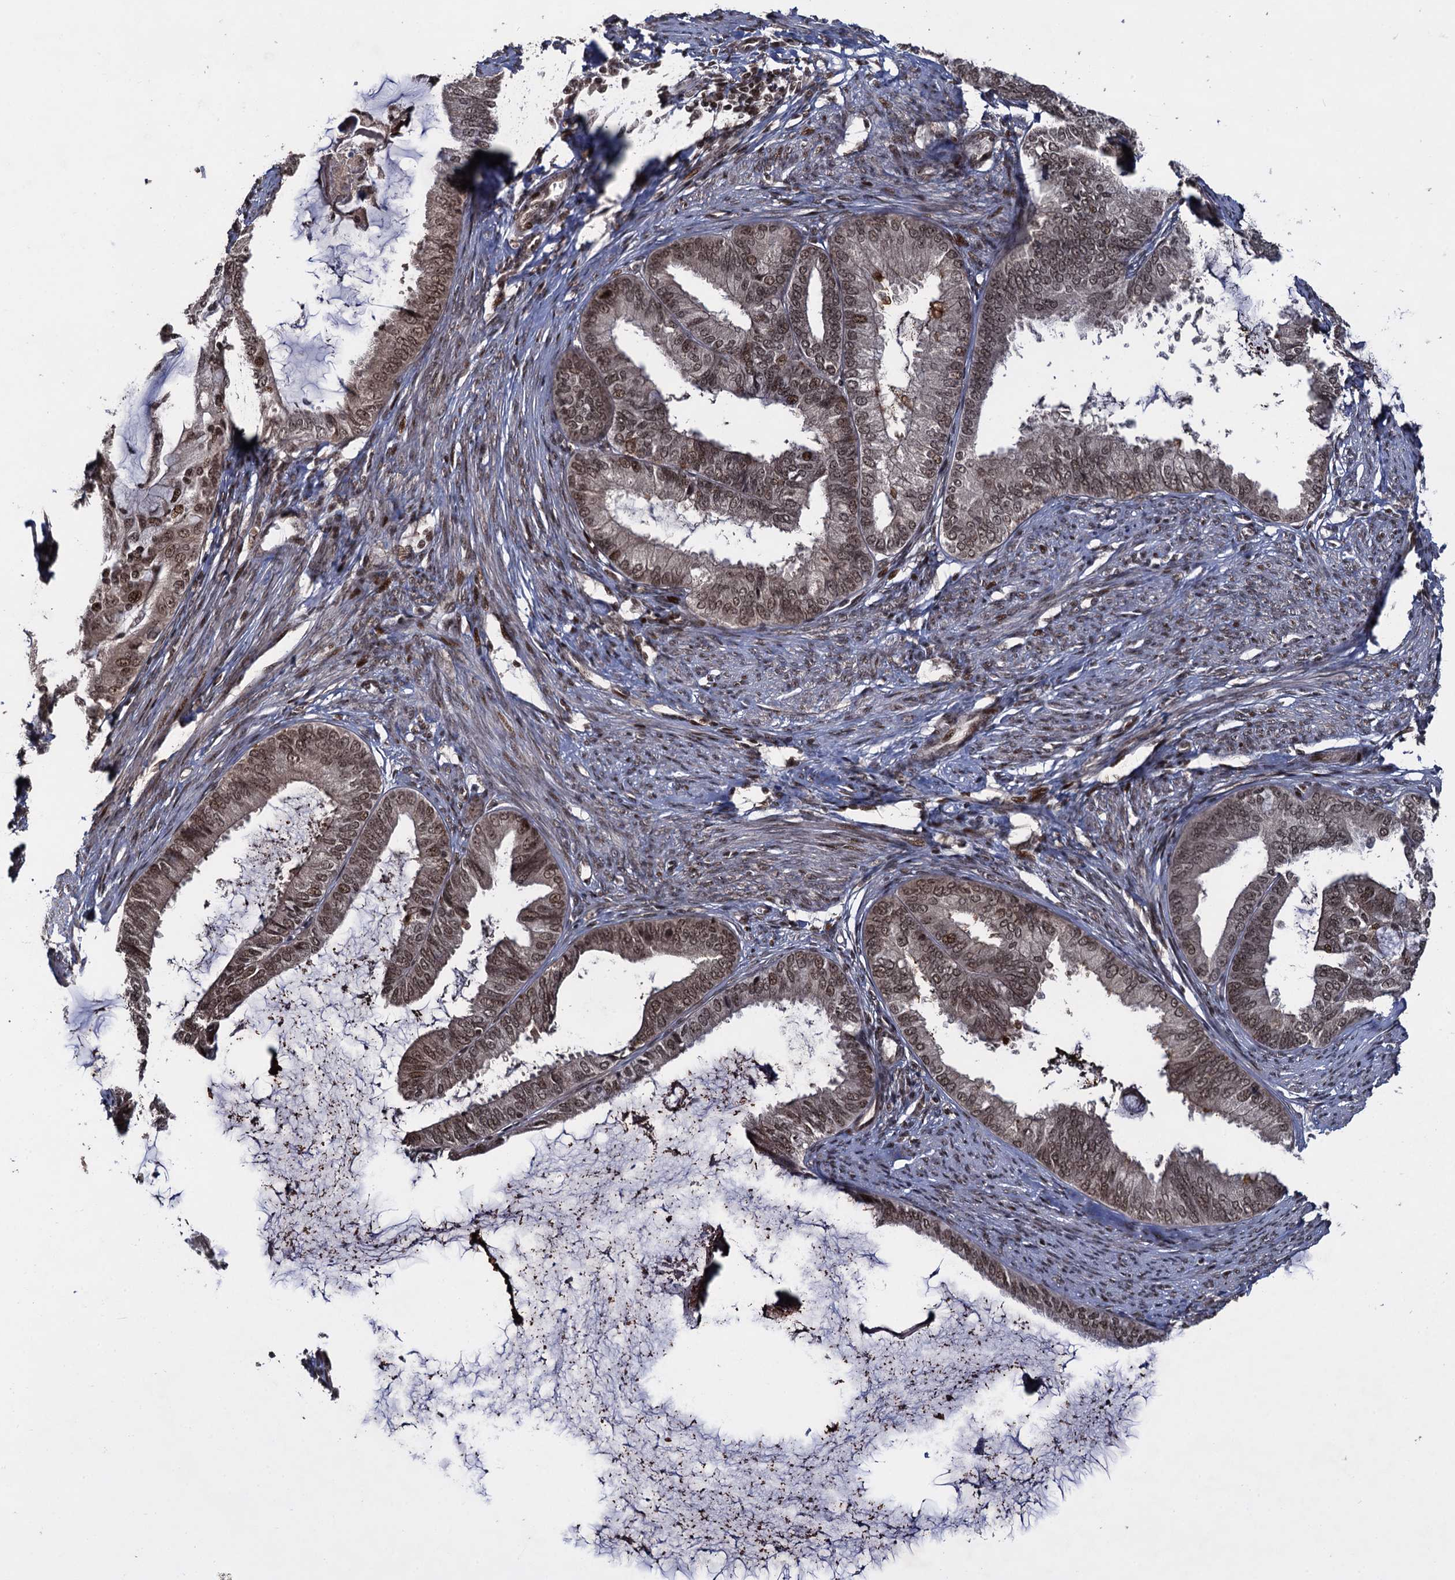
{"staining": {"intensity": "moderate", "quantity": ">75%", "location": "nuclear"}, "tissue": "endometrial cancer", "cell_type": "Tumor cells", "image_type": "cancer", "snomed": [{"axis": "morphology", "description": "Adenocarcinoma, NOS"}, {"axis": "topography", "description": "Endometrium"}], "caption": "Immunohistochemical staining of endometrial cancer displays medium levels of moderate nuclear protein expression in about >75% of tumor cells. The staining was performed using DAB to visualize the protein expression in brown, while the nuclei were stained in blue with hematoxylin (Magnification: 20x).", "gene": "ZNF169", "patient": {"sex": "female", "age": 86}}